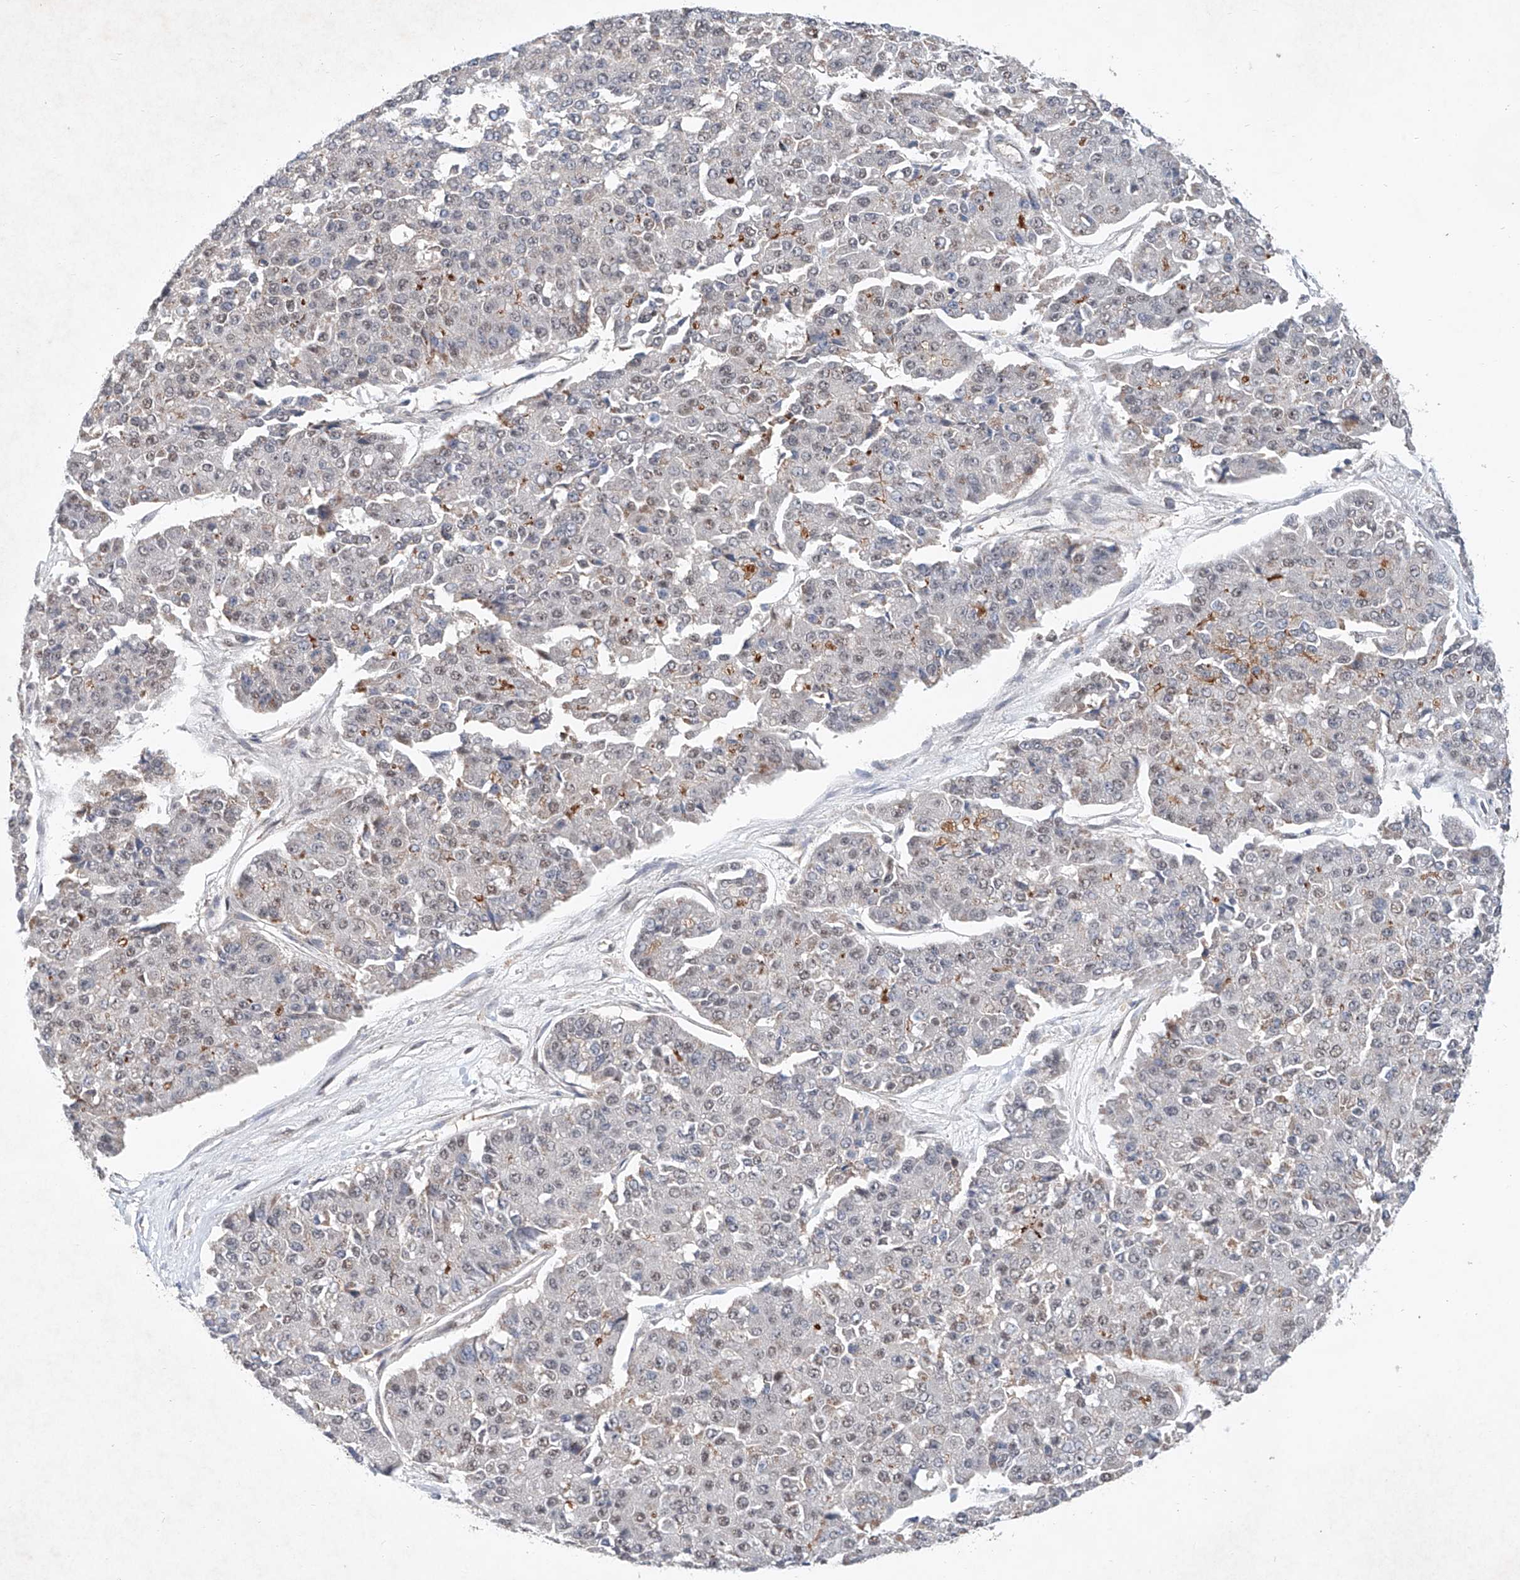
{"staining": {"intensity": "weak", "quantity": "<25%", "location": "cytoplasmic/membranous"}, "tissue": "pancreatic cancer", "cell_type": "Tumor cells", "image_type": "cancer", "snomed": [{"axis": "morphology", "description": "Adenocarcinoma, NOS"}, {"axis": "topography", "description": "Pancreas"}], "caption": "Protein analysis of pancreatic cancer shows no significant positivity in tumor cells.", "gene": "FASTK", "patient": {"sex": "male", "age": 50}}